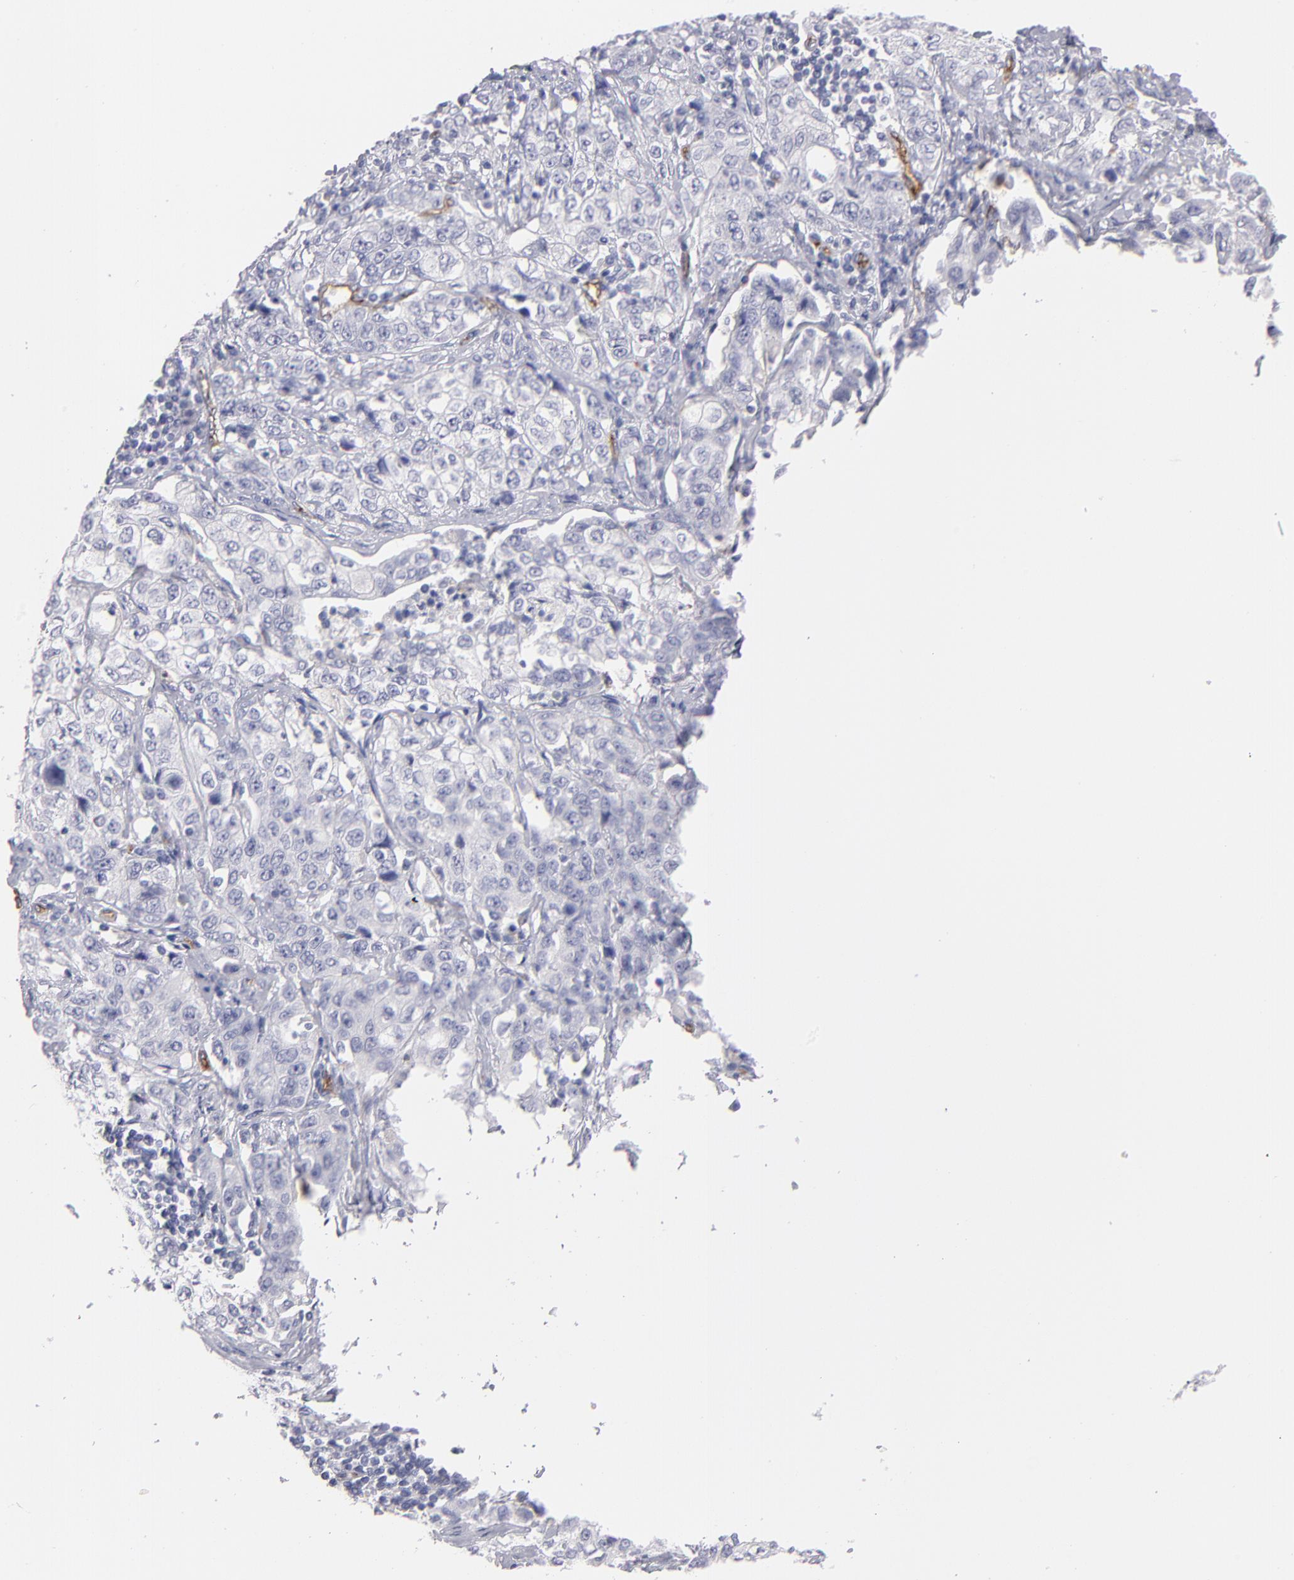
{"staining": {"intensity": "negative", "quantity": "none", "location": "none"}, "tissue": "stomach cancer", "cell_type": "Tumor cells", "image_type": "cancer", "snomed": [{"axis": "morphology", "description": "Adenocarcinoma, NOS"}, {"axis": "topography", "description": "Stomach"}], "caption": "DAB (3,3'-diaminobenzidine) immunohistochemical staining of adenocarcinoma (stomach) displays no significant expression in tumor cells.", "gene": "PLVAP", "patient": {"sex": "male", "age": 48}}